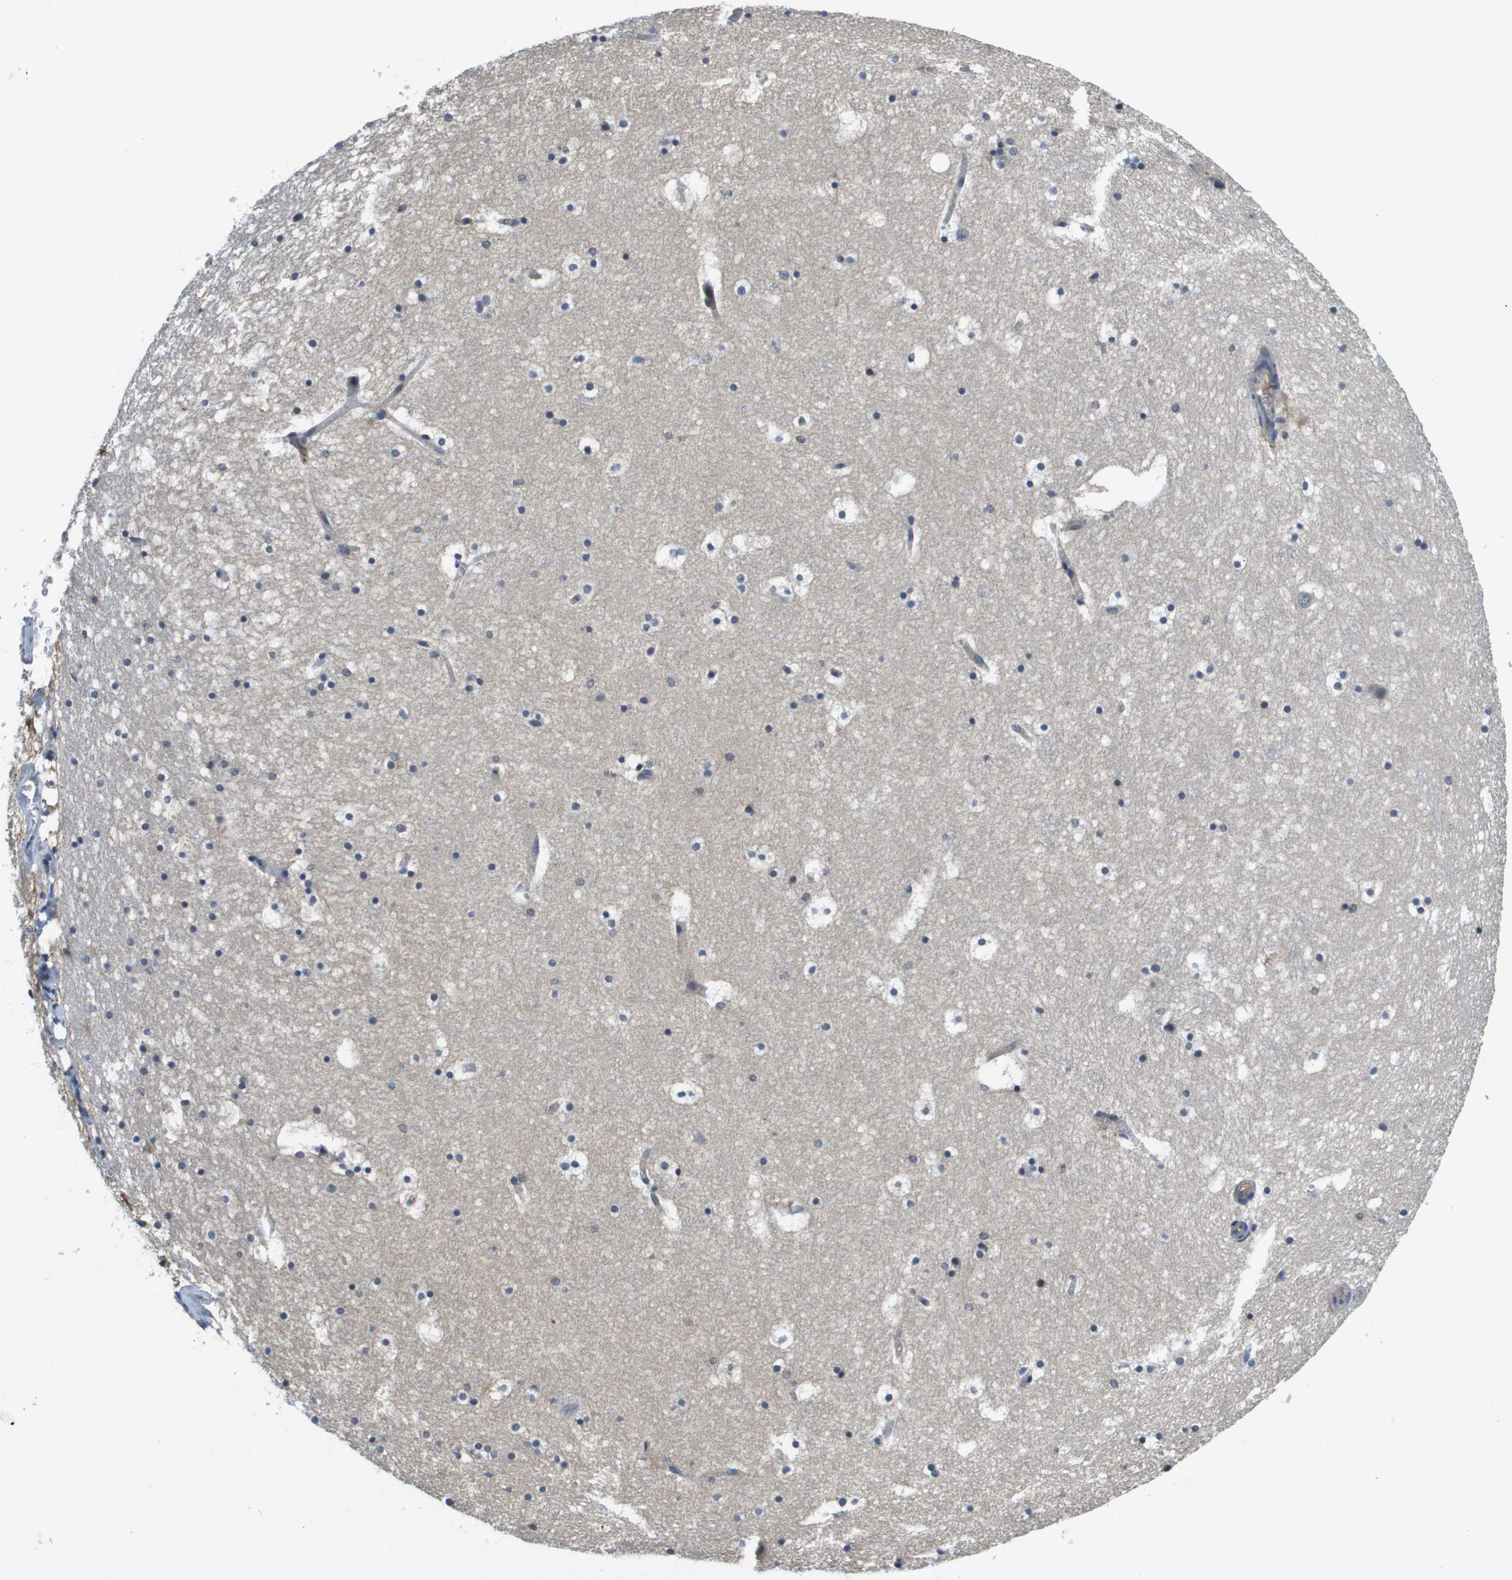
{"staining": {"intensity": "negative", "quantity": "none", "location": "none"}, "tissue": "hippocampus", "cell_type": "Glial cells", "image_type": "normal", "snomed": [{"axis": "morphology", "description": "Normal tissue, NOS"}, {"axis": "topography", "description": "Hippocampus"}], "caption": "Immunohistochemistry (IHC) of normal hippocampus exhibits no staining in glial cells.", "gene": "SLC16A3", "patient": {"sex": "male", "age": 45}}